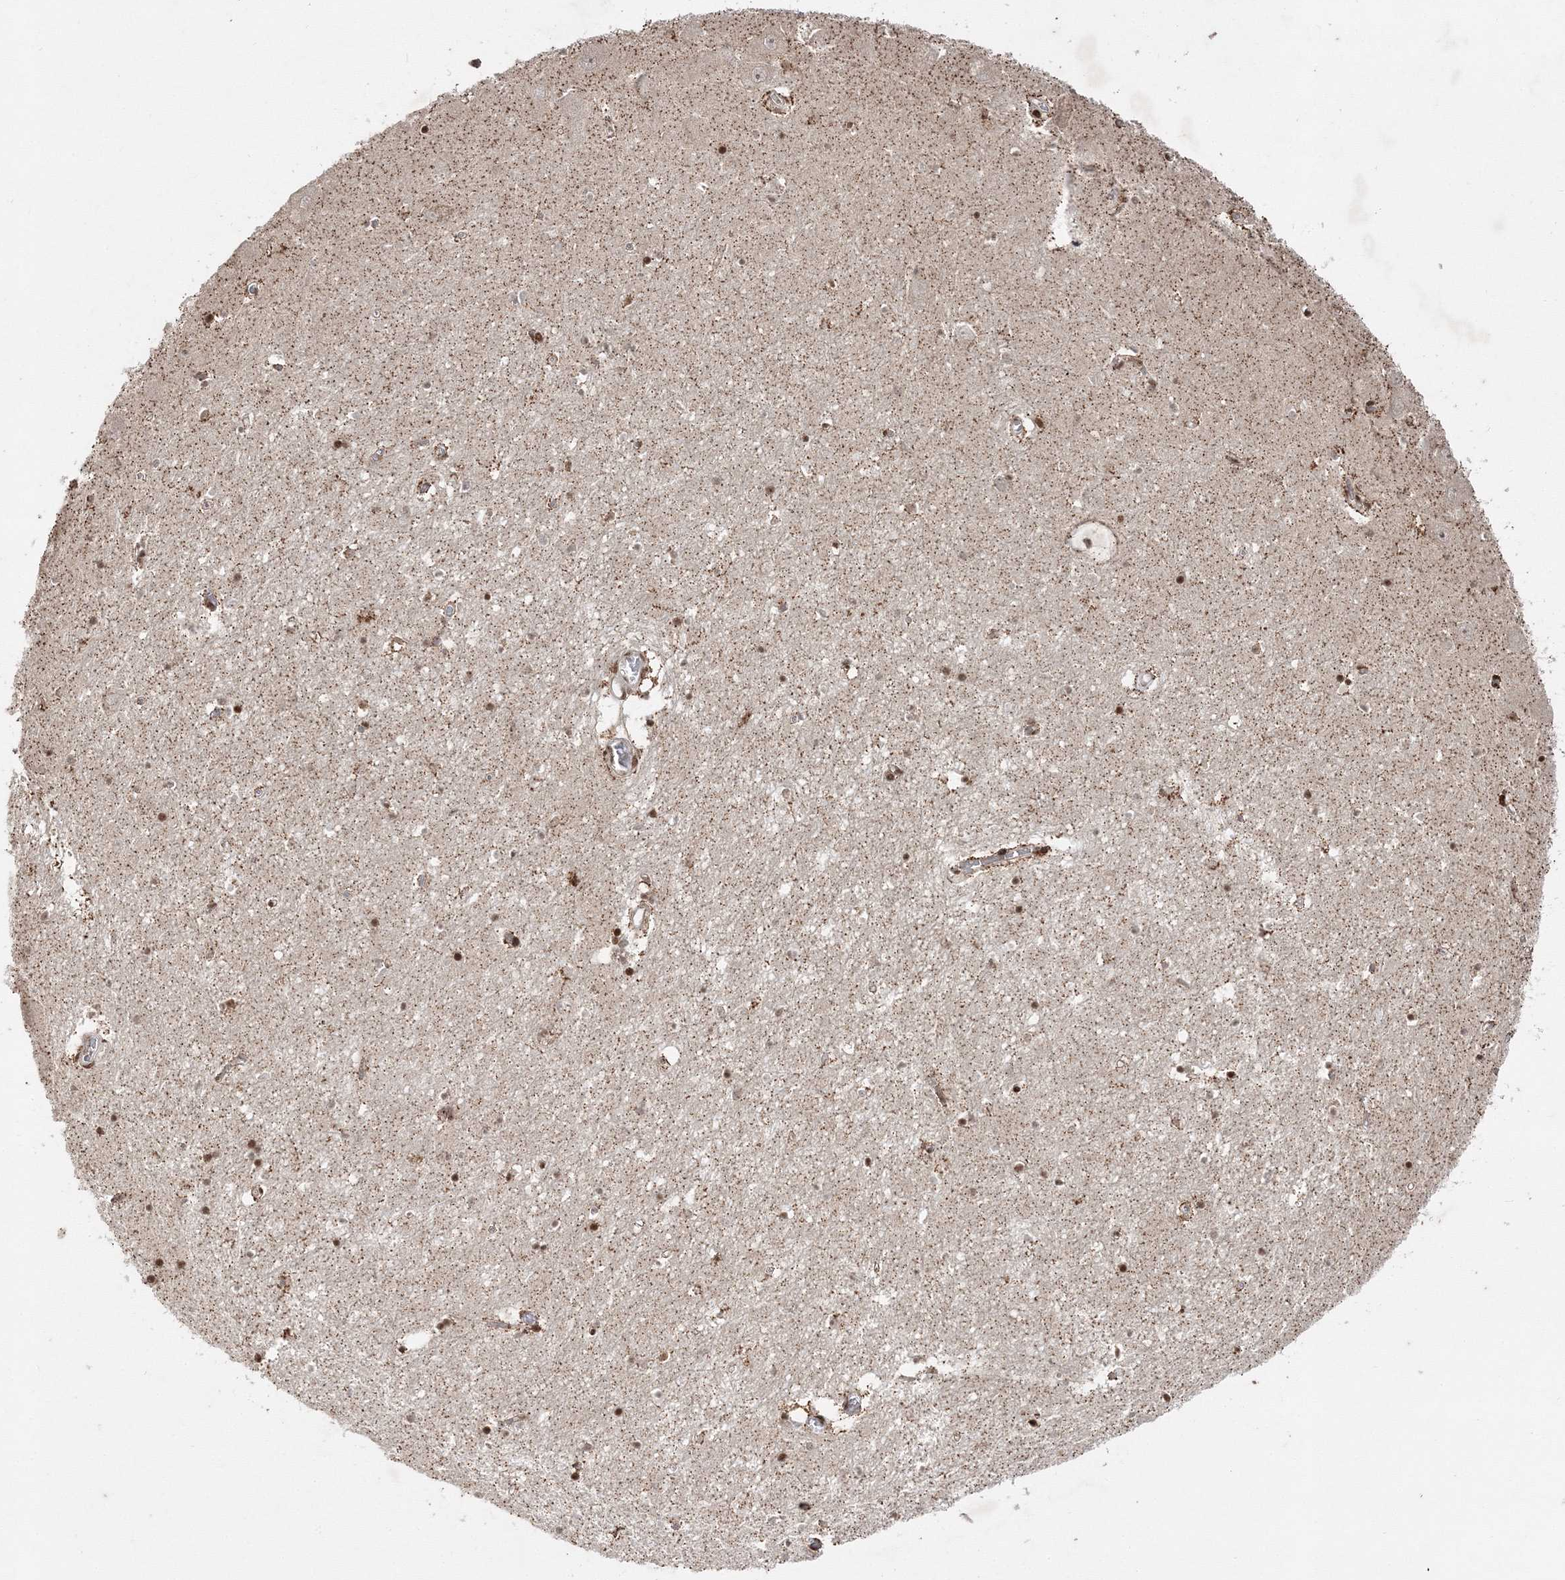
{"staining": {"intensity": "moderate", "quantity": "<25%", "location": "nuclear"}, "tissue": "hippocampus", "cell_type": "Glial cells", "image_type": "normal", "snomed": [{"axis": "morphology", "description": "Normal tissue, NOS"}, {"axis": "topography", "description": "Hippocampus"}], "caption": "The immunohistochemical stain highlights moderate nuclear expression in glial cells of normal hippocampus.", "gene": "CARM1", "patient": {"sex": "male", "age": 70}}